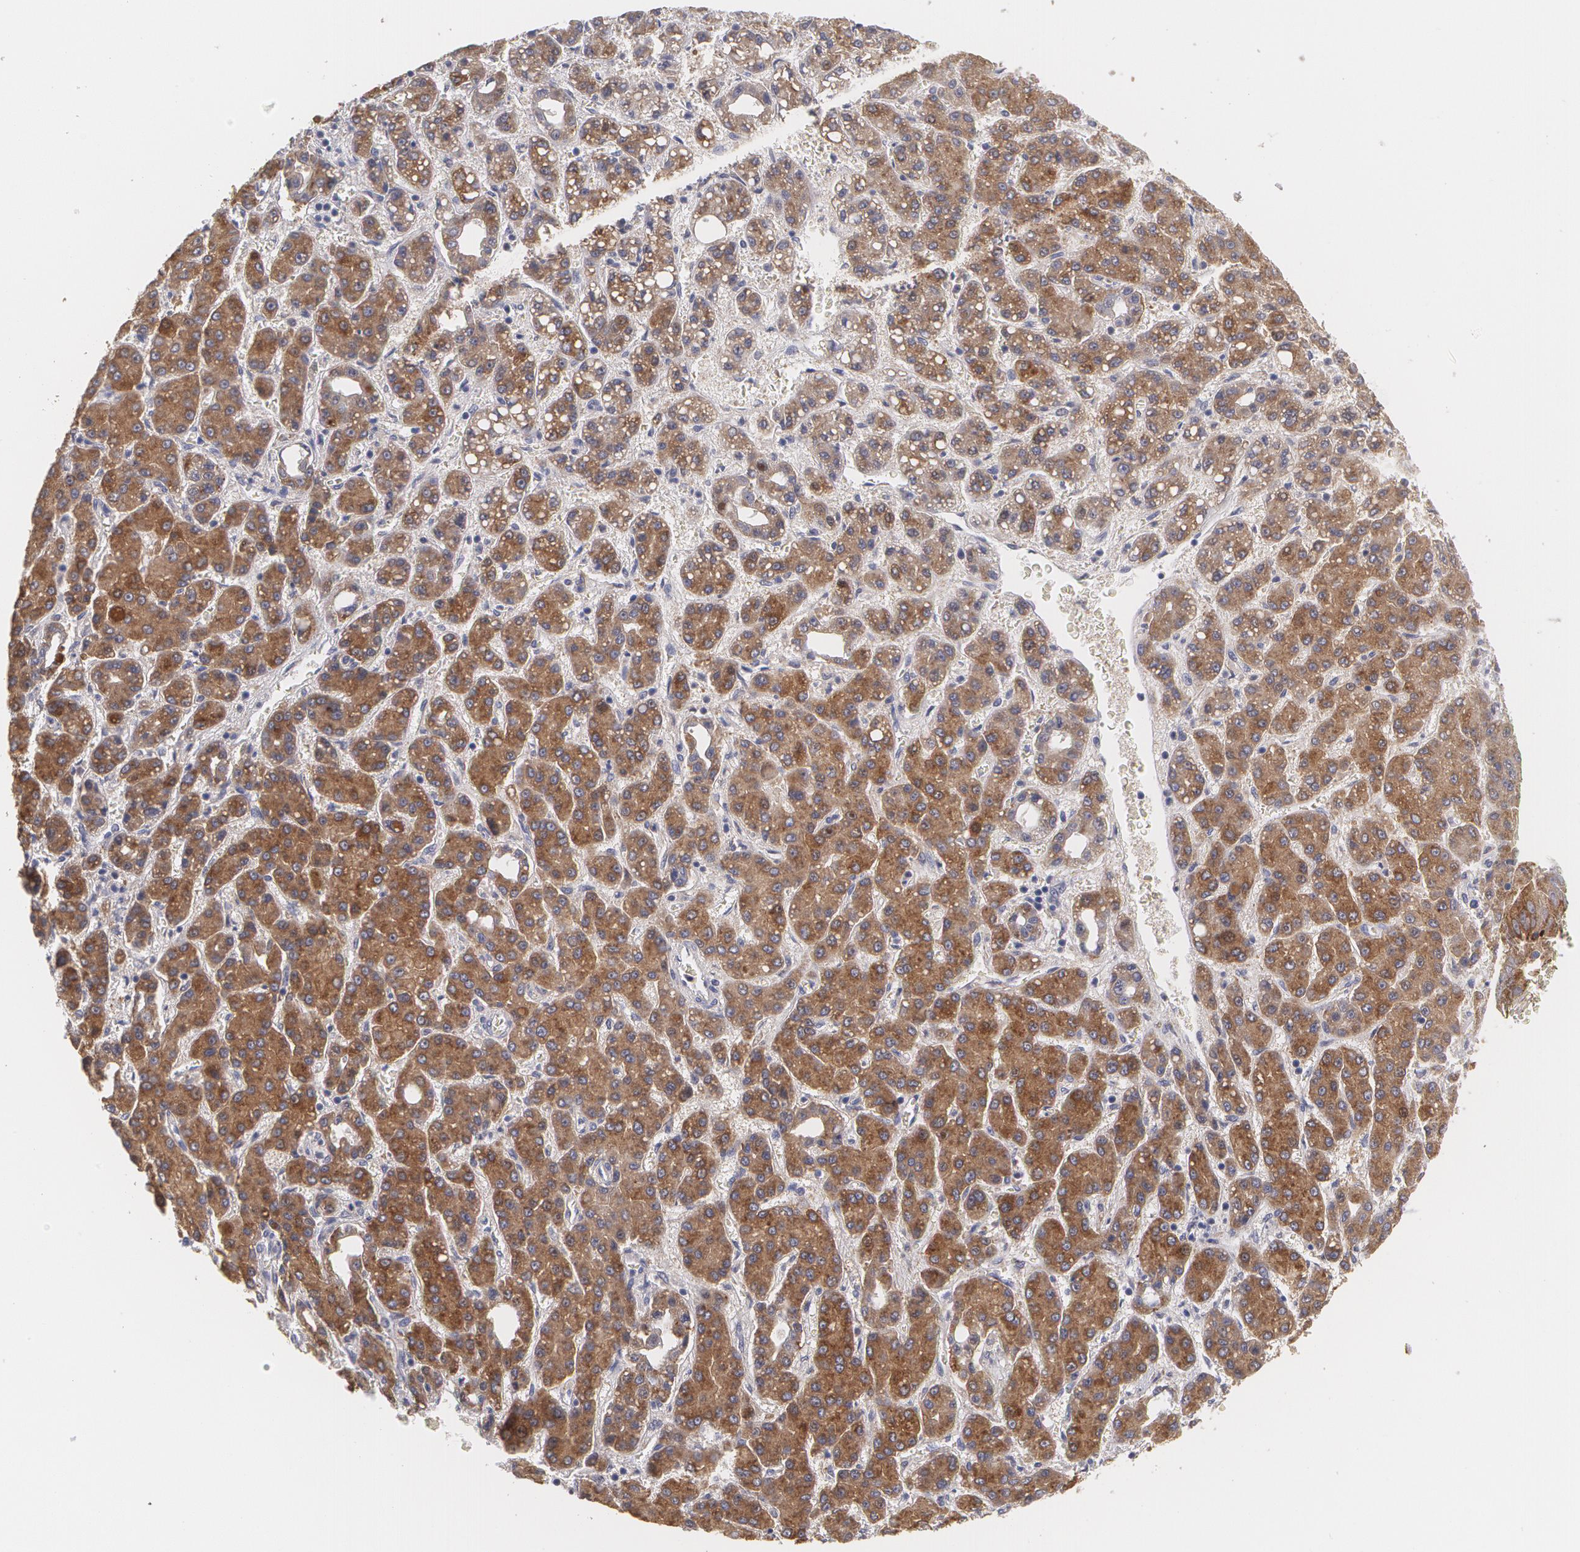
{"staining": {"intensity": "strong", "quantity": ">75%", "location": "cytoplasmic/membranous"}, "tissue": "liver cancer", "cell_type": "Tumor cells", "image_type": "cancer", "snomed": [{"axis": "morphology", "description": "Carcinoma, Hepatocellular, NOS"}, {"axis": "topography", "description": "Liver"}], "caption": "Protein expression analysis of human liver hepatocellular carcinoma reveals strong cytoplasmic/membranous expression in approximately >75% of tumor cells.", "gene": "MTHFD1", "patient": {"sex": "male", "age": 69}}